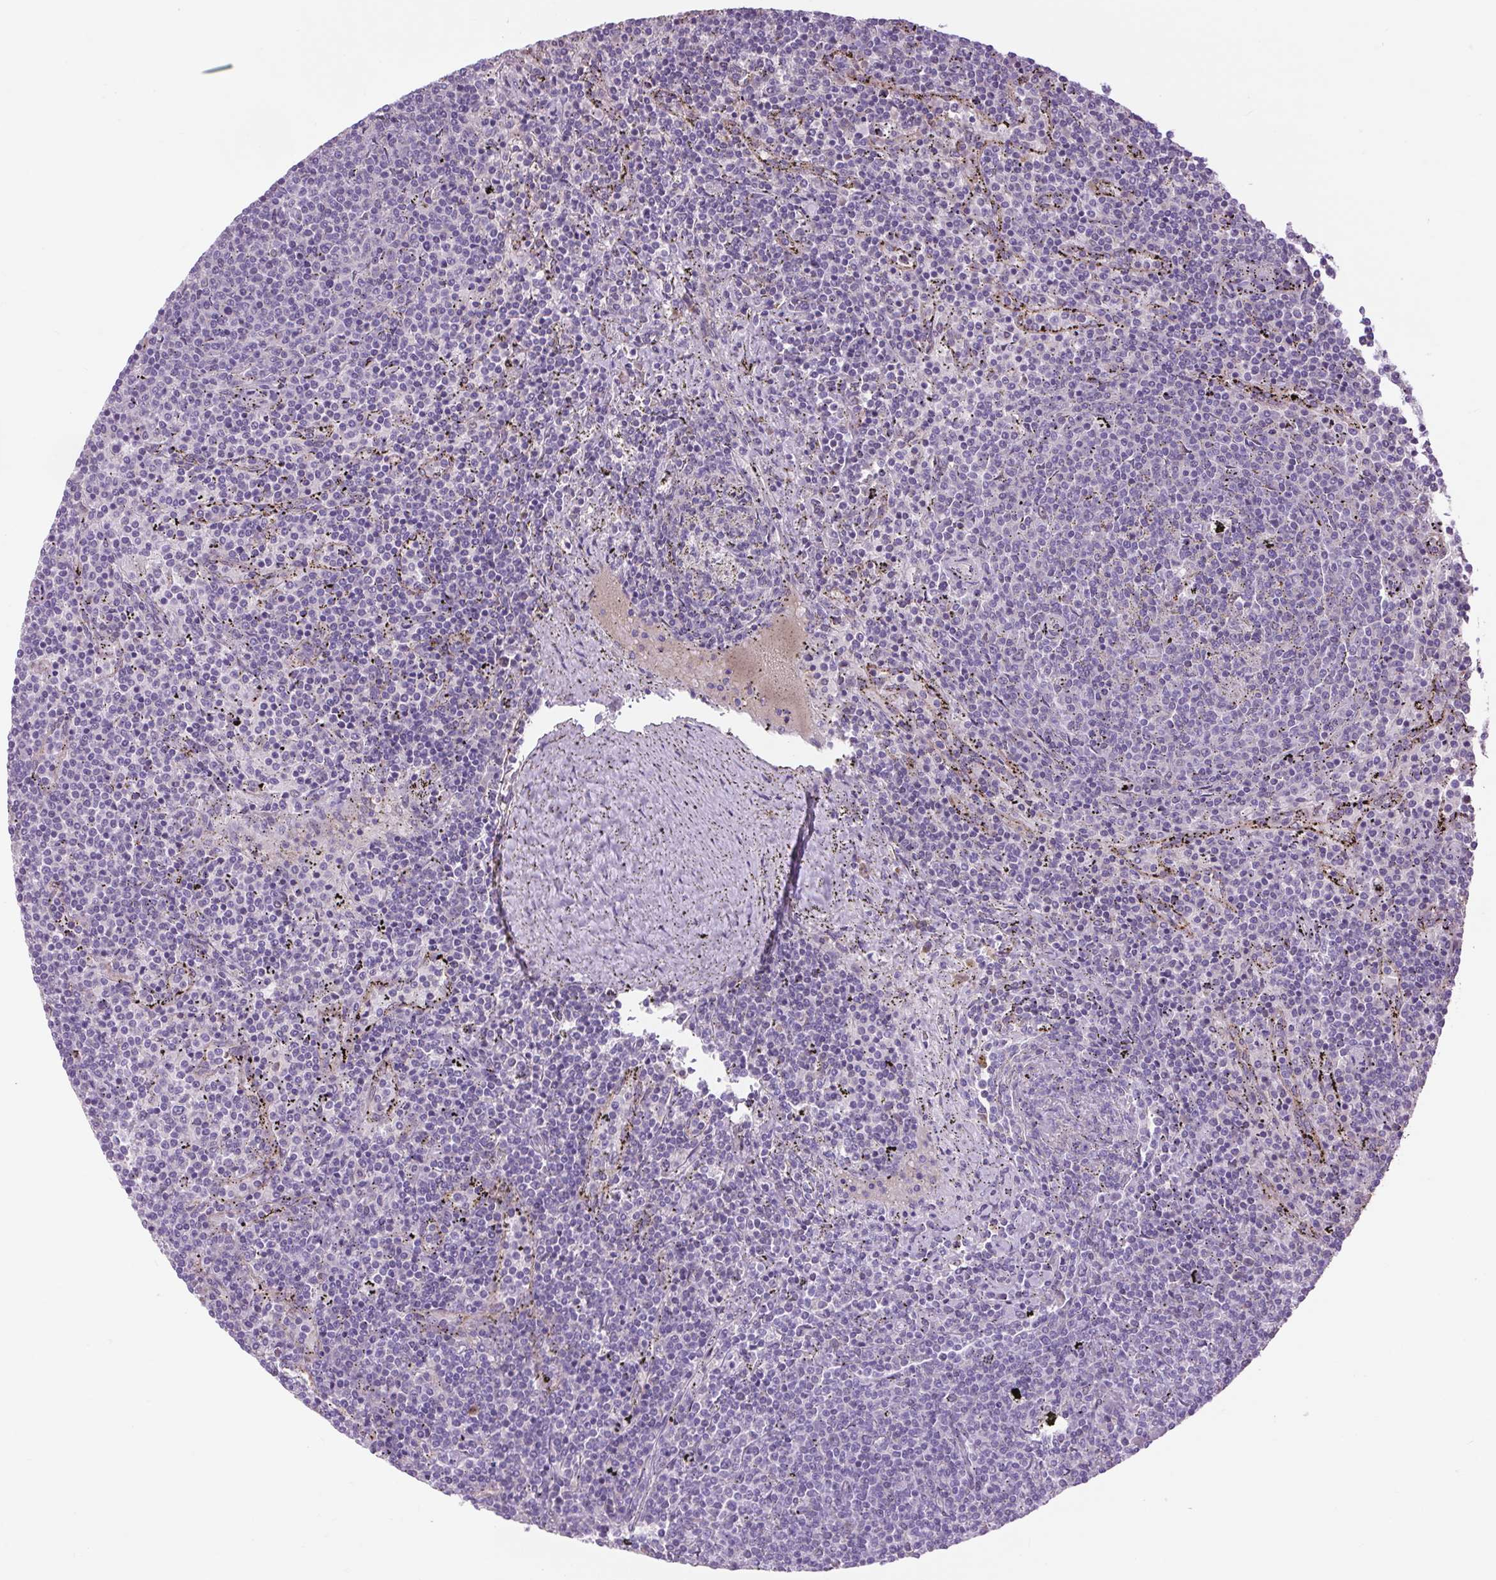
{"staining": {"intensity": "negative", "quantity": "none", "location": "none"}, "tissue": "lymphoma", "cell_type": "Tumor cells", "image_type": "cancer", "snomed": [{"axis": "morphology", "description": "Malignant lymphoma, non-Hodgkin's type, Low grade"}, {"axis": "topography", "description": "Spleen"}], "caption": "Photomicrograph shows no protein staining in tumor cells of lymphoma tissue.", "gene": "SCO2", "patient": {"sex": "female", "age": 50}}